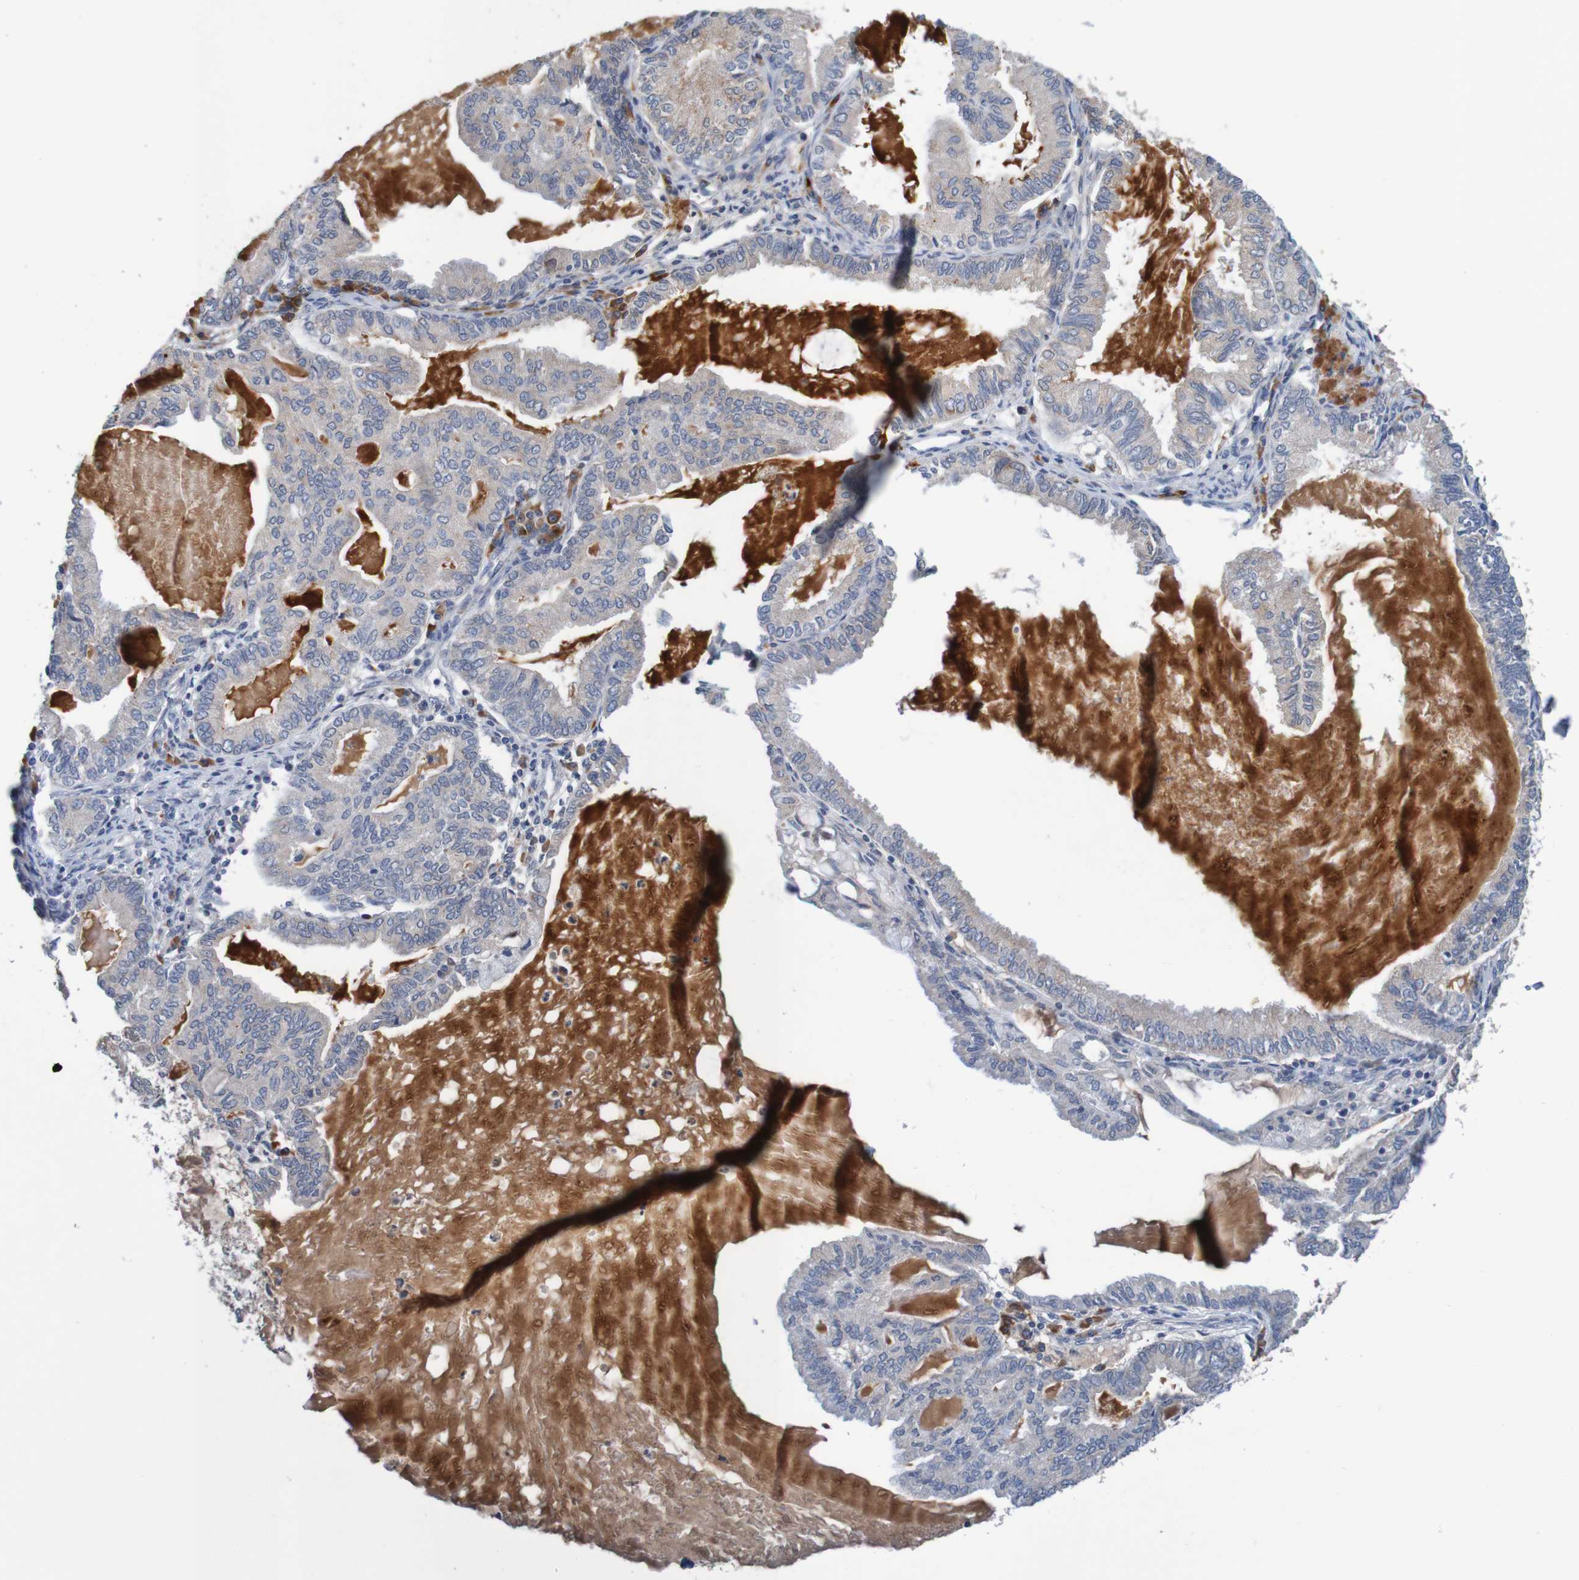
{"staining": {"intensity": "weak", "quantity": "25%-75%", "location": "cytoplasmic/membranous"}, "tissue": "endometrial cancer", "cell_type": "Tumor cells", "image_type": "cancer", "snomed": [{"axis": "morphology", "description": "Adenocarcinoma, NOS"}, {"axis": "topography", "description": "Endometrium"}], "caption": "Immunohistochemical staining of human endometrial adenocarcinoma reveals low levels of weak cytoplasmic/membranous staining in about 25%-75% of tumor cells.", "gene": "LTA", "patient": {"sex": "female", "age": 86}}